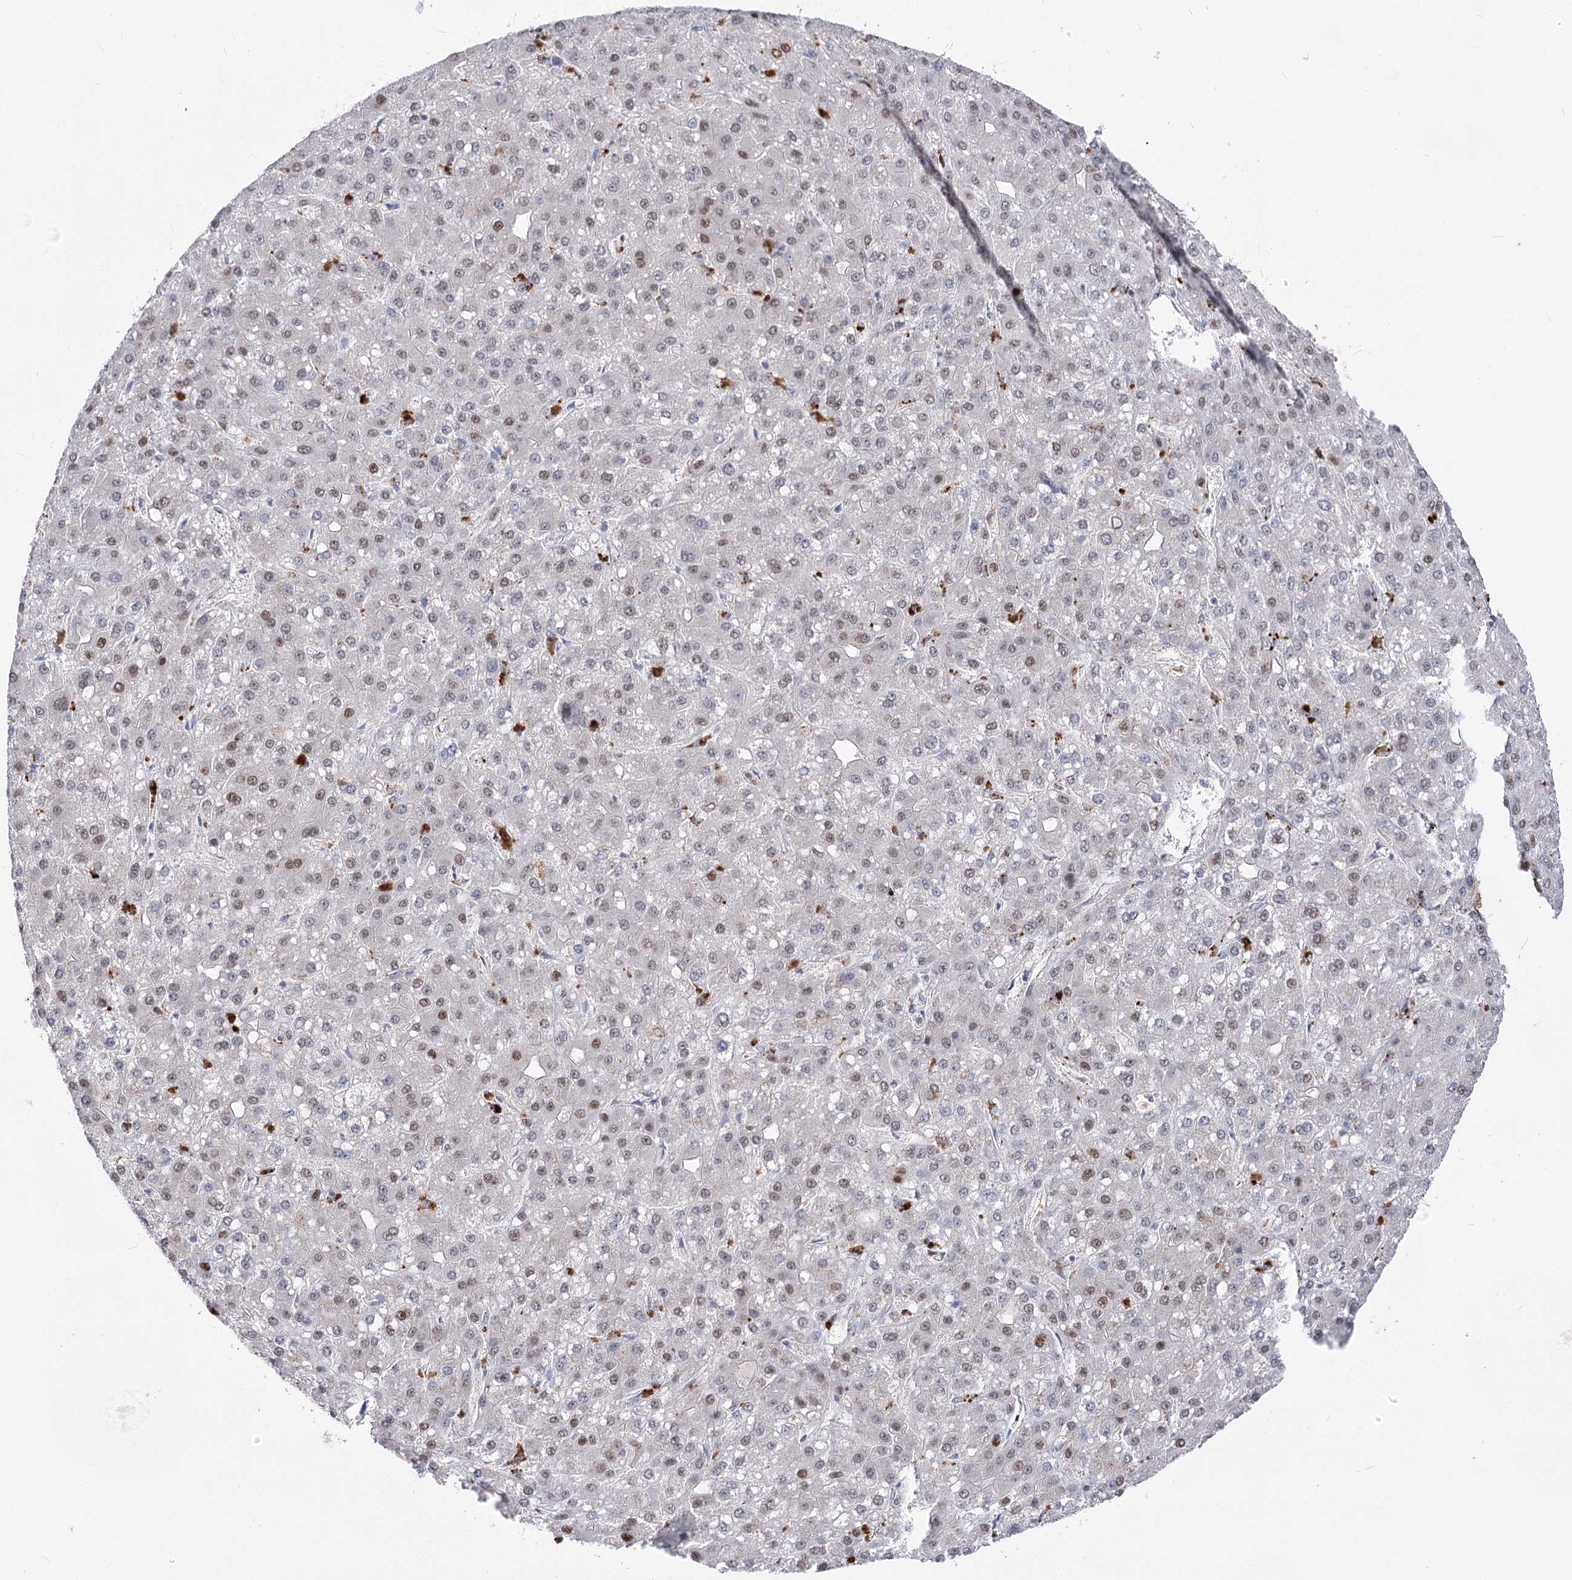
{"staining": {"intensity": "moderate", "quantity": "<25%", "location": "nuclear"}, "tissue": "liver cancer", "cell_type": "Tumor cells", "image_type": "cancer", "snomed": [{"axis": "morphology", "description": "Carcinoma, Hepatocellular, NOS"}, {"axis": "topography", "description": "Liver"}], "caption": "Moderate nuclear expression for a protein is appreciated in approximately <25% of tumor cells of liver hepatocellular carcinoma using immunohistochemistry (IHC).", "gene": "SIAE", "patient": {"sex": "male", "age": 67}}